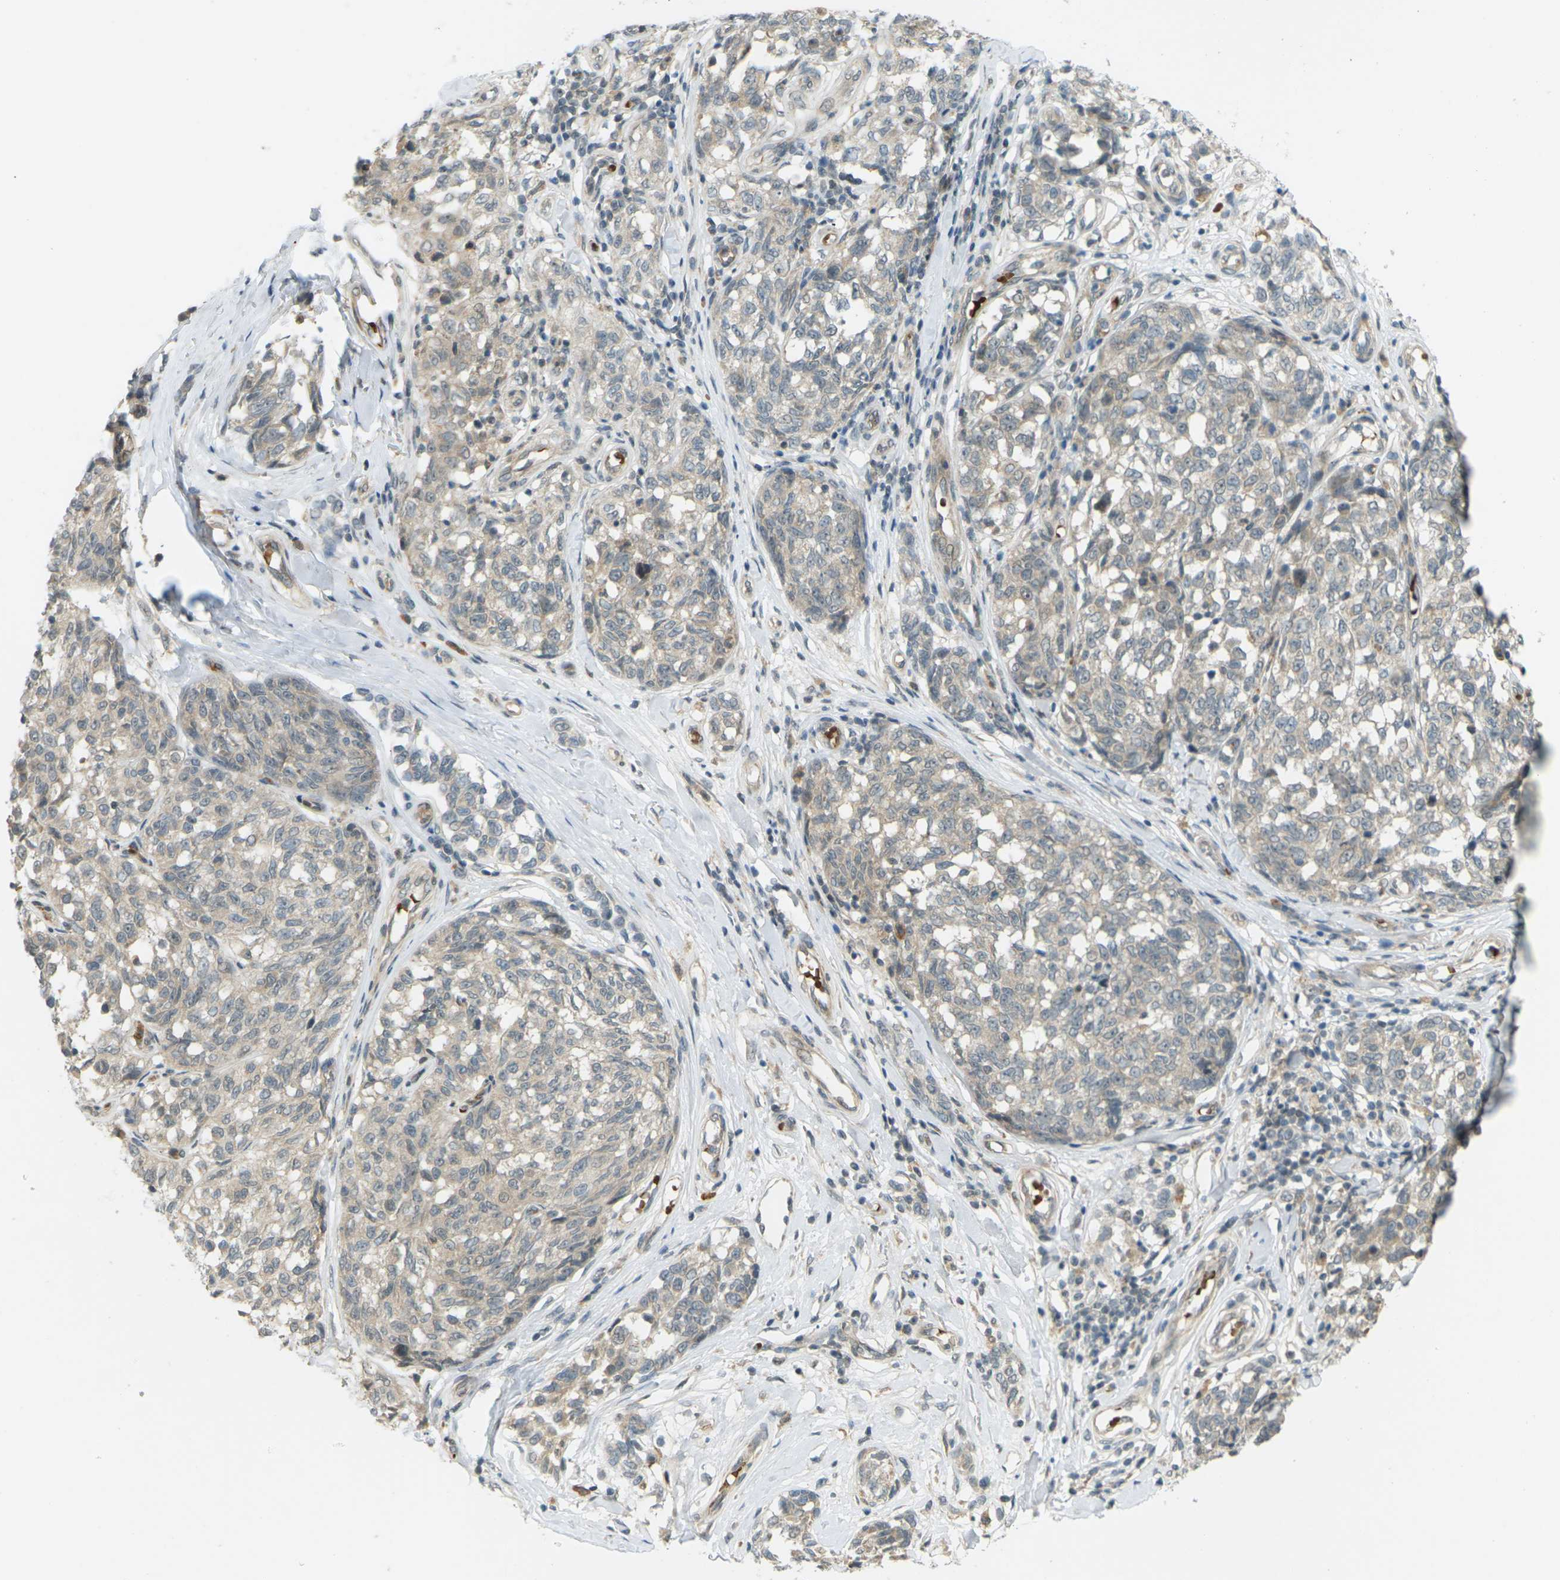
{"staining": {"intensity": "weak", "quantity": ">75%", "location": "cytoplasmic/membranous"}, "tissue": "melanoma", "cell_type": "Tumor cells", "image_type": "cancer", "snomed": [{"axis": "morphology", "description": "Malignant melanoma, NOS"}, {"axis": "topography", "description": "Skin"}], "caption": "Immunohistochemistry (IHC) staining of melanoma, which demonstrates low levels of weak cytoplasmic/membranous staining in approximately >75% of tumor cells indicating weak cytoplasmic/membranous protein expression. The staining was performed using DAB (3,3'-diaminobenzidine) (brown) for protein detection and nuclei were counterstained in hematoxylin (blue).", "gene": "SOCS6", "patient": {"sex": "female", "age": 64}}